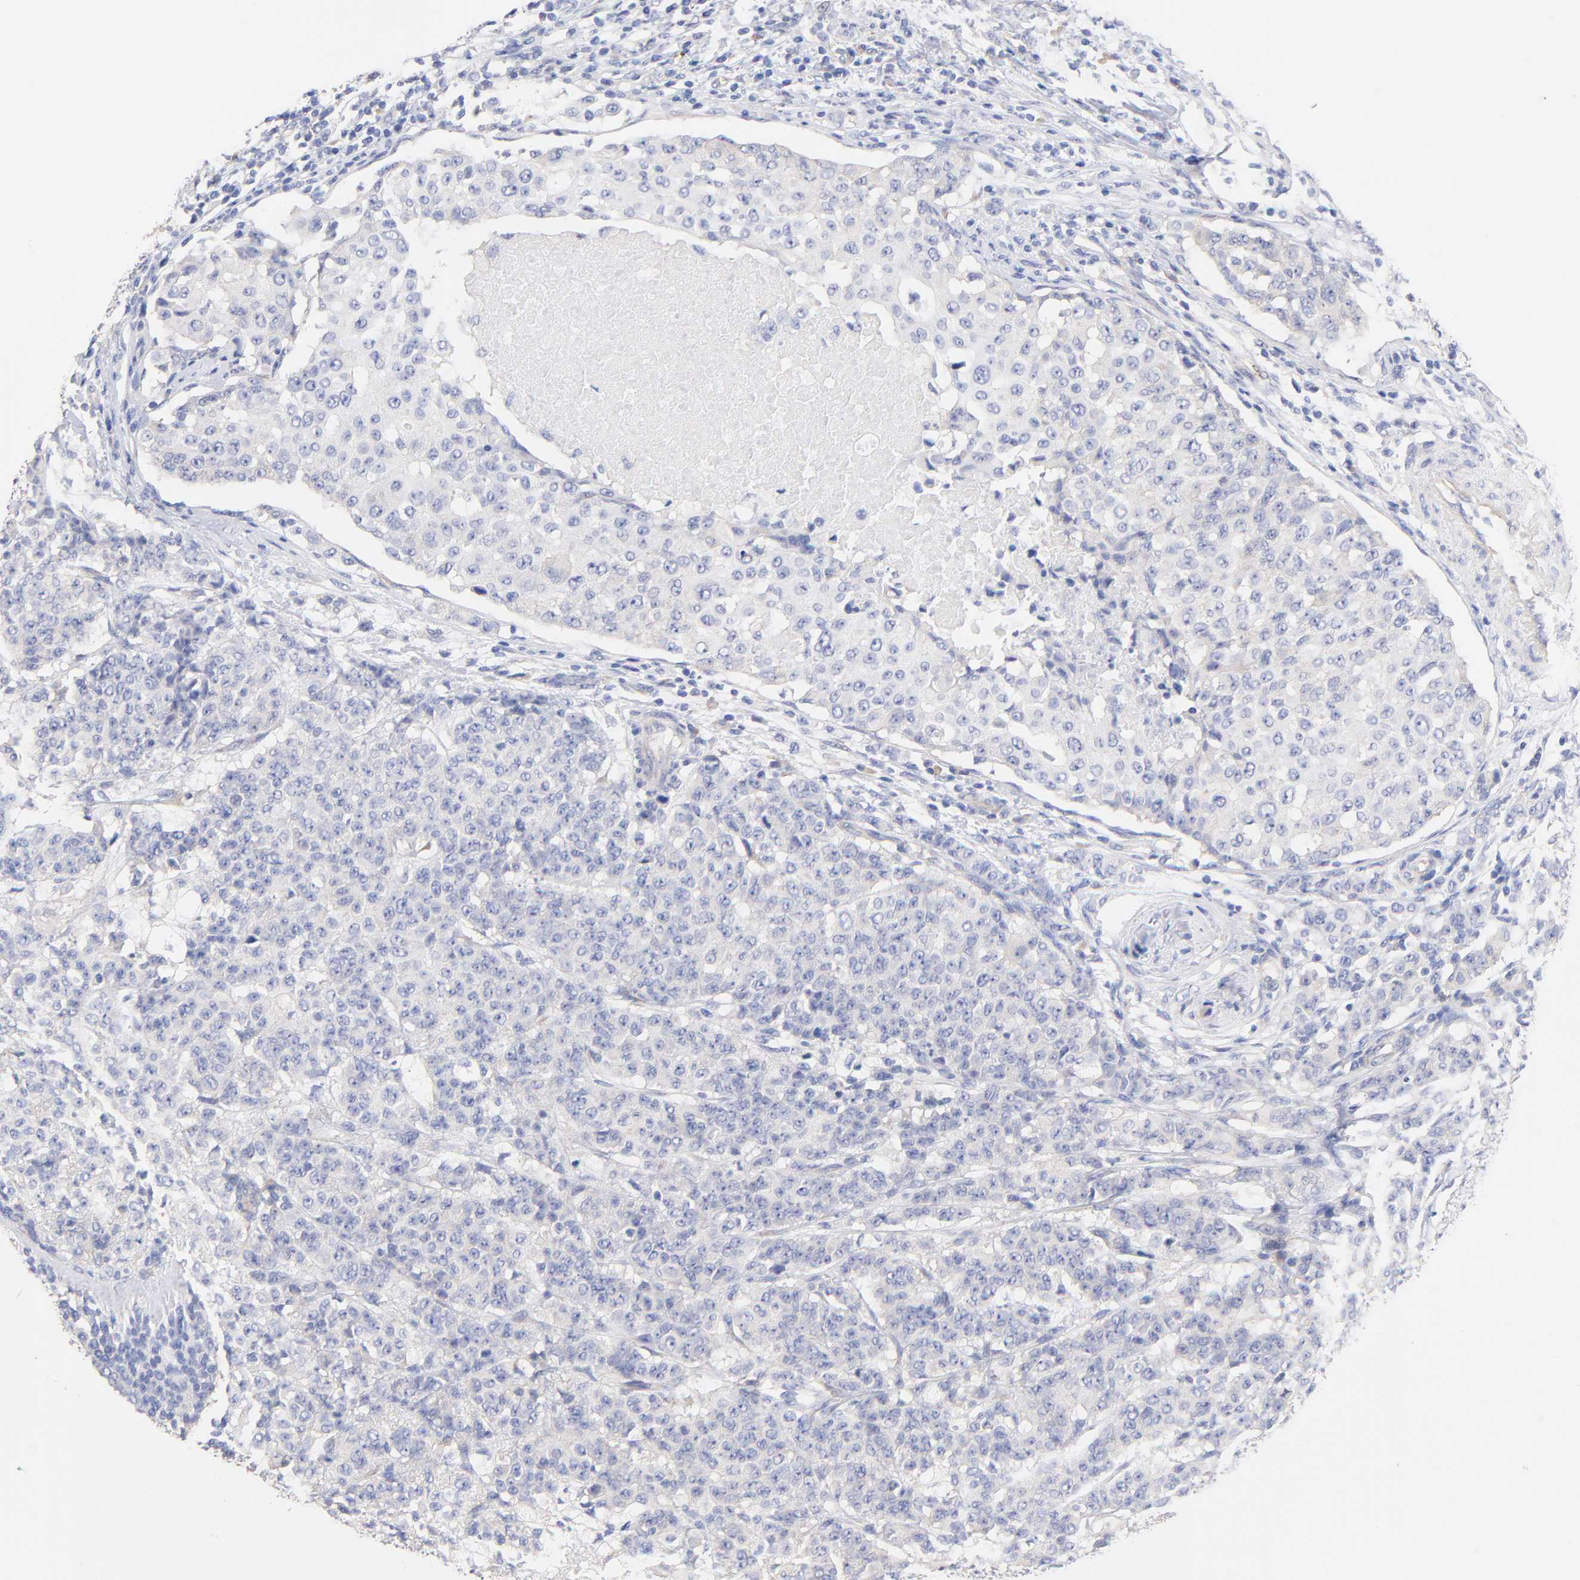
{"staining": {"intensity": "negative", "quantity": "none", "location": "none"}, "tissue": "breast cancer", "cell_type": "Tumor cells", "image_type": "cancer", "snomed": [{"axis": "morphology", "description": "Duct carcinoma"}, {"axis": "topography", "description": "Breast"}], "caption": "This is a histopathology image of immunohistochemistry (IHC) staining of invasive ductal carcinoma (breast), which shows no positivity in tumor cells.", "gene": "TNFRSF13C", "patient": {"sex": "female", "age": 40}}